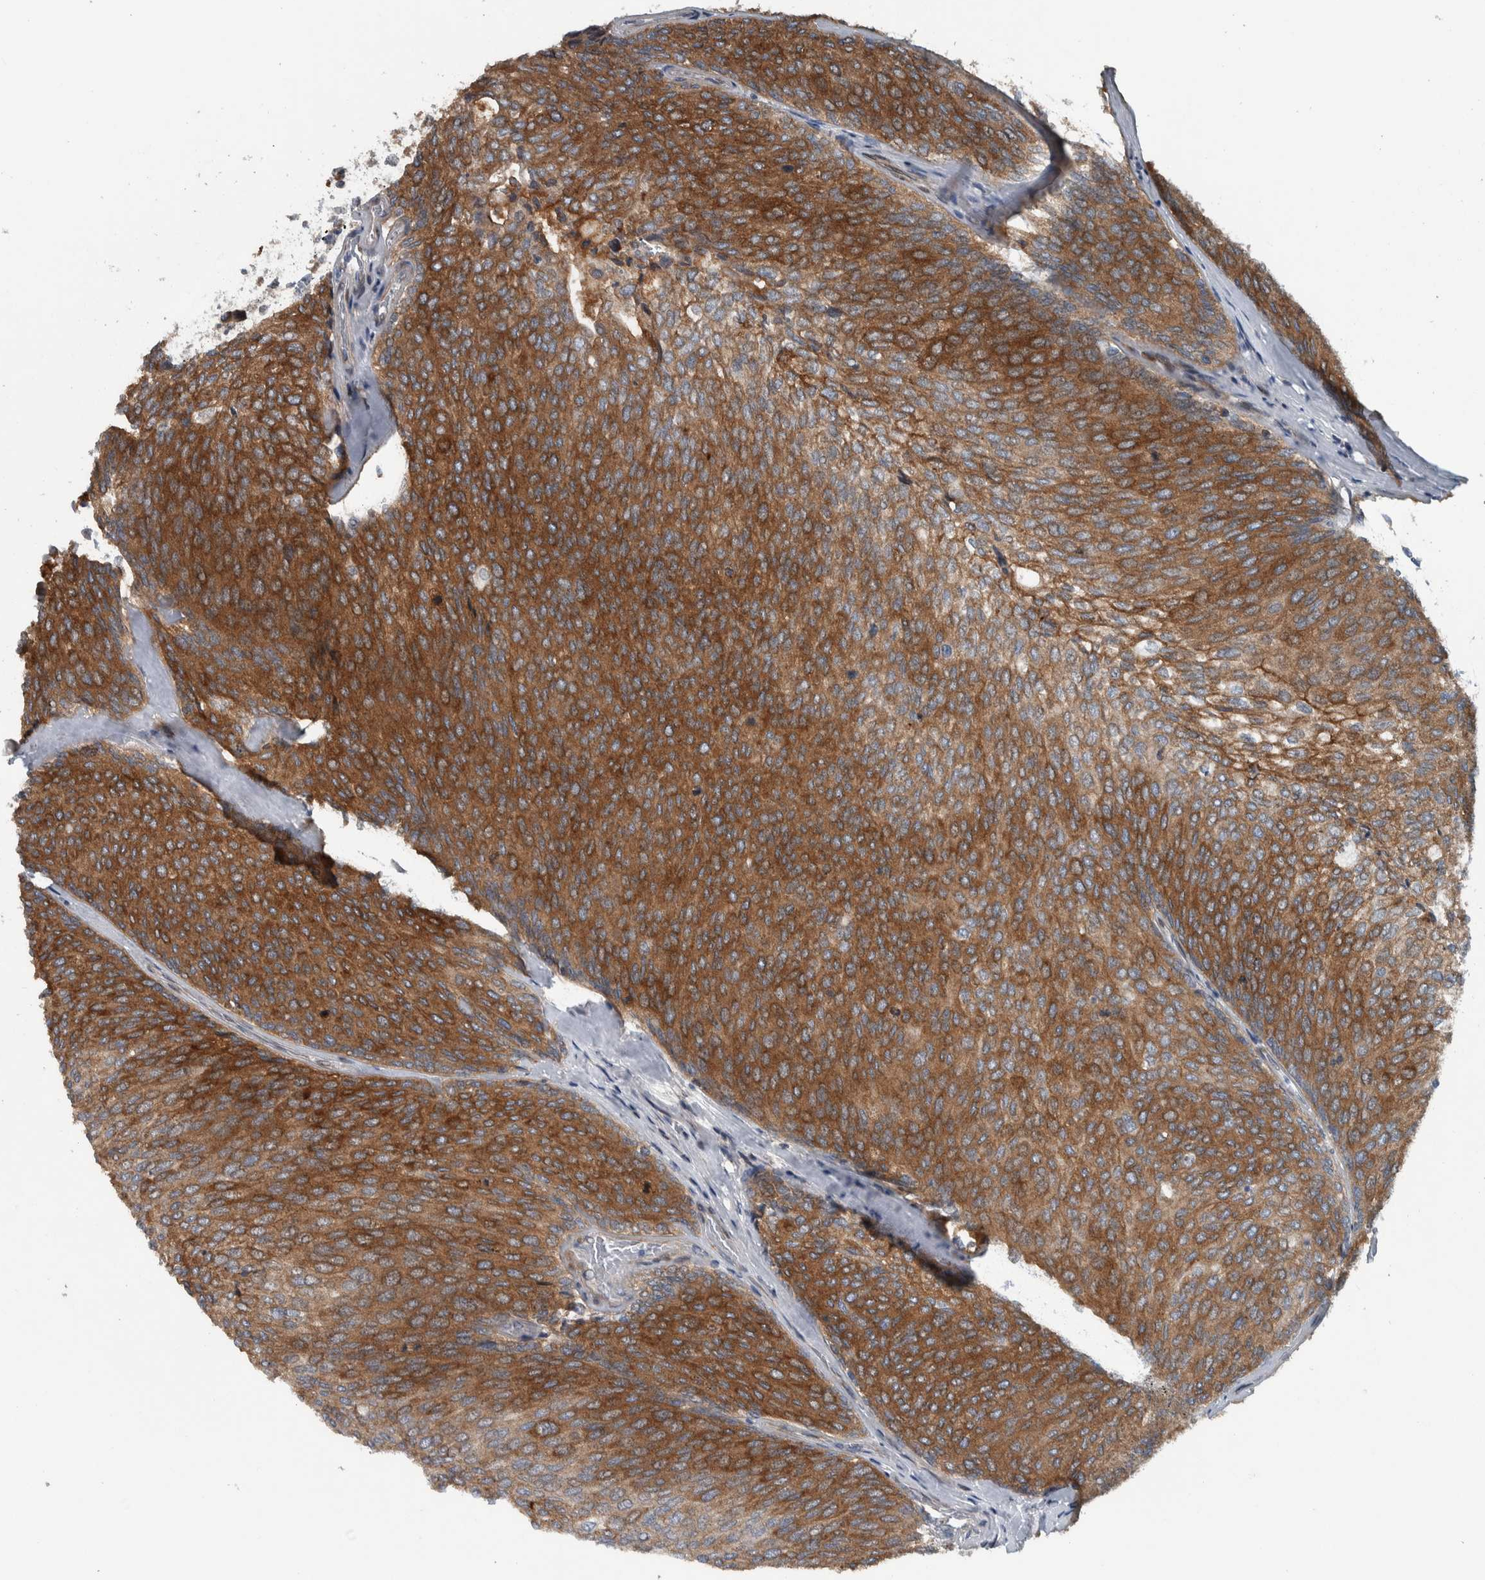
{"staining": {"intensity": "strong", "quantity": ">75%", "location": "cytoplasmic/membranous"}, "tissue": "urothelial cancer", "cell_type": "Tumor cells", "image_type": "cancer", "snomed": [{"axis": "morphology", "description": "Urothelial carcinoma, Low grade"}, {"axis": "topography", "description": "Urinary bladder"}], "caption": "Protein staining by immunohistochemistry exhibits strong cytoplasmic/membranous positivity in approximately >75% of tumor cells in urothelial cancer. The staining is performed using DAB brown chromogen to label protein expression. The nuclei are counter-stained blue using hematoxylin.", "gene": "BAIAP2L1", "patient": {"sex": "female", "age": 79}}